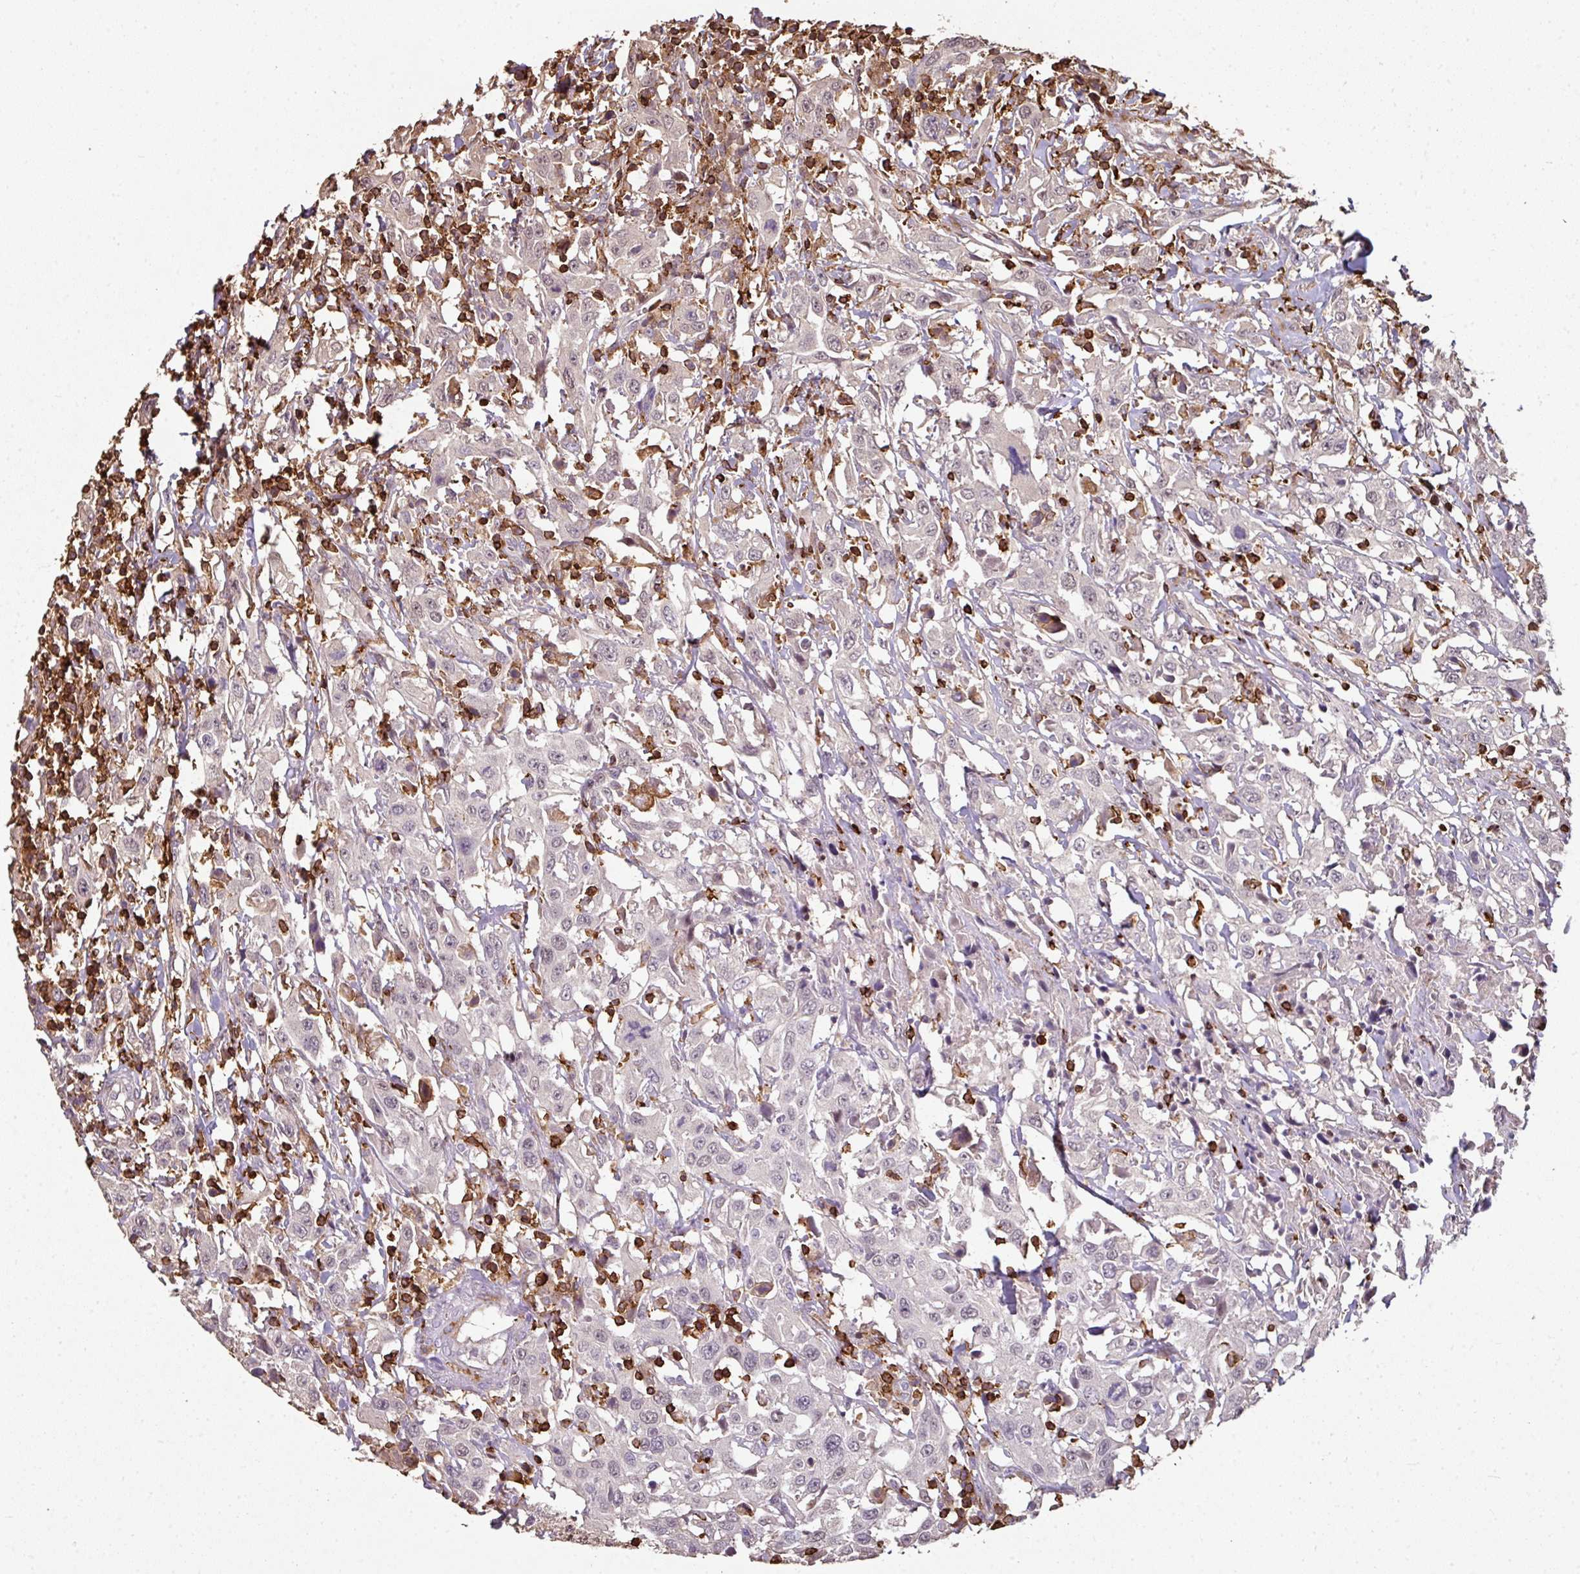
{"staining": {"intensity": "negative", "quantity": "none", "location": "none"}, "tissue": "urothelial cancer", "cell_type": "Tumor cells", "image_type": "cancer", "snomed": [{"axis": "morphology", "description": "Urothelial carcinoma, High grade"}, {"axis": "topography", "description": "Urinary bladder"}], "caption": "Urothelial cancer was stained to show a protein in brown. There is no significant staining in tumor cells.", "gene": "OLFML2B", "patient": {"sex": "male", "age": 61}}